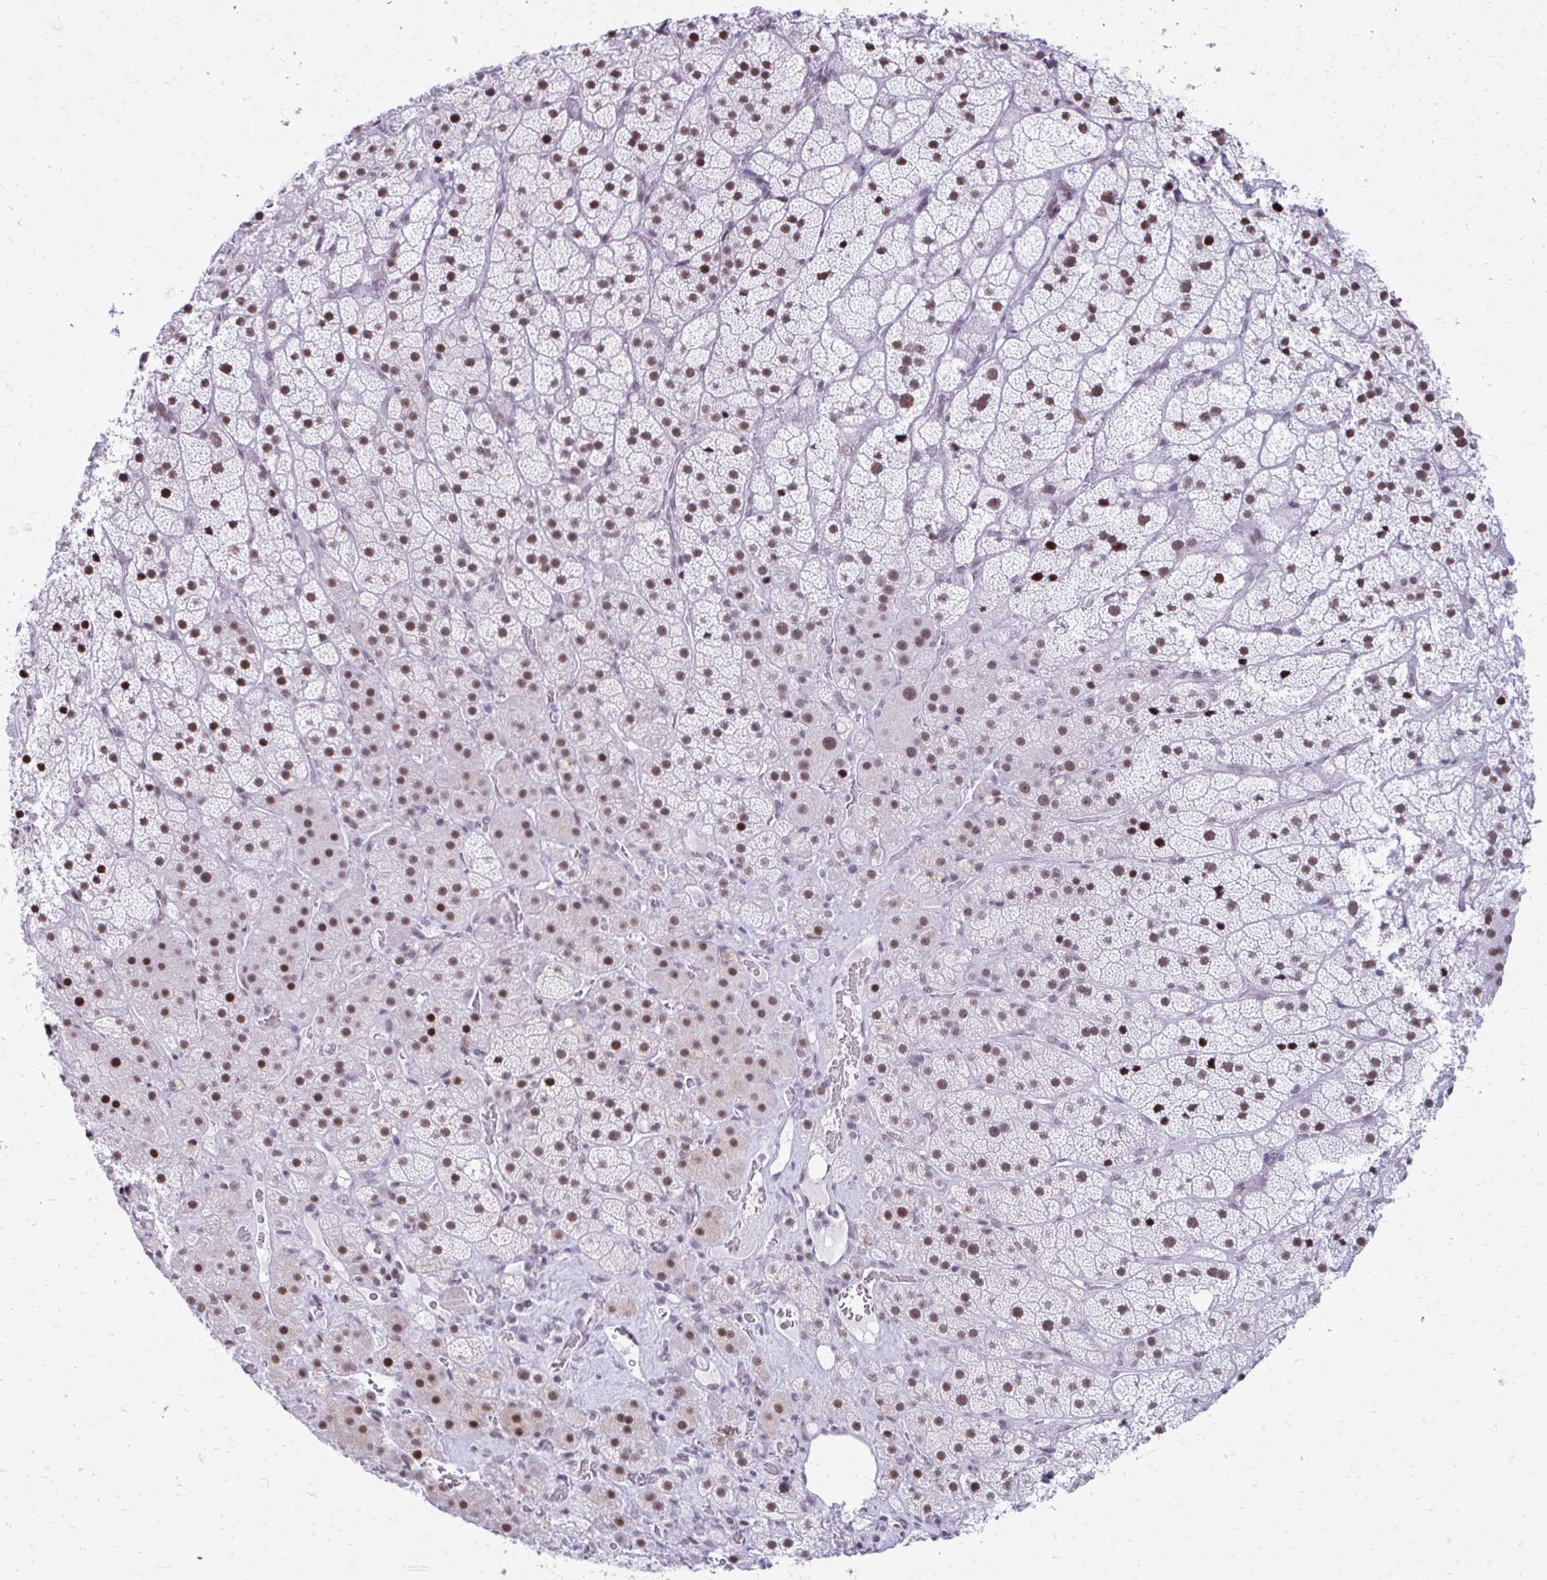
{"staining": {"intensity": "moderate", "quantity": ">75%", "location": "nuclear"}, "tissue": "adrenal gland", "cell_type": "Glandular cells", "image_type": "normal", "snomed": [{"axis": "morphology", "description": "Normal tissue, NOS"}, {"axis": "topography", "description": "Adrenal gland"}], "caption": "Immunohistochemical staining of normal adrenal gland shows moderate nuclear protein positivity in about >75% of glandular cells. The protein is stained brown, and the nuclei are stained in blue (DAB (3,3'-diaminobenzidine) IHC with brightfield microscopy, high magnification).", "gene": "SS18", "patient": {"sex": "male", "age": 57}}